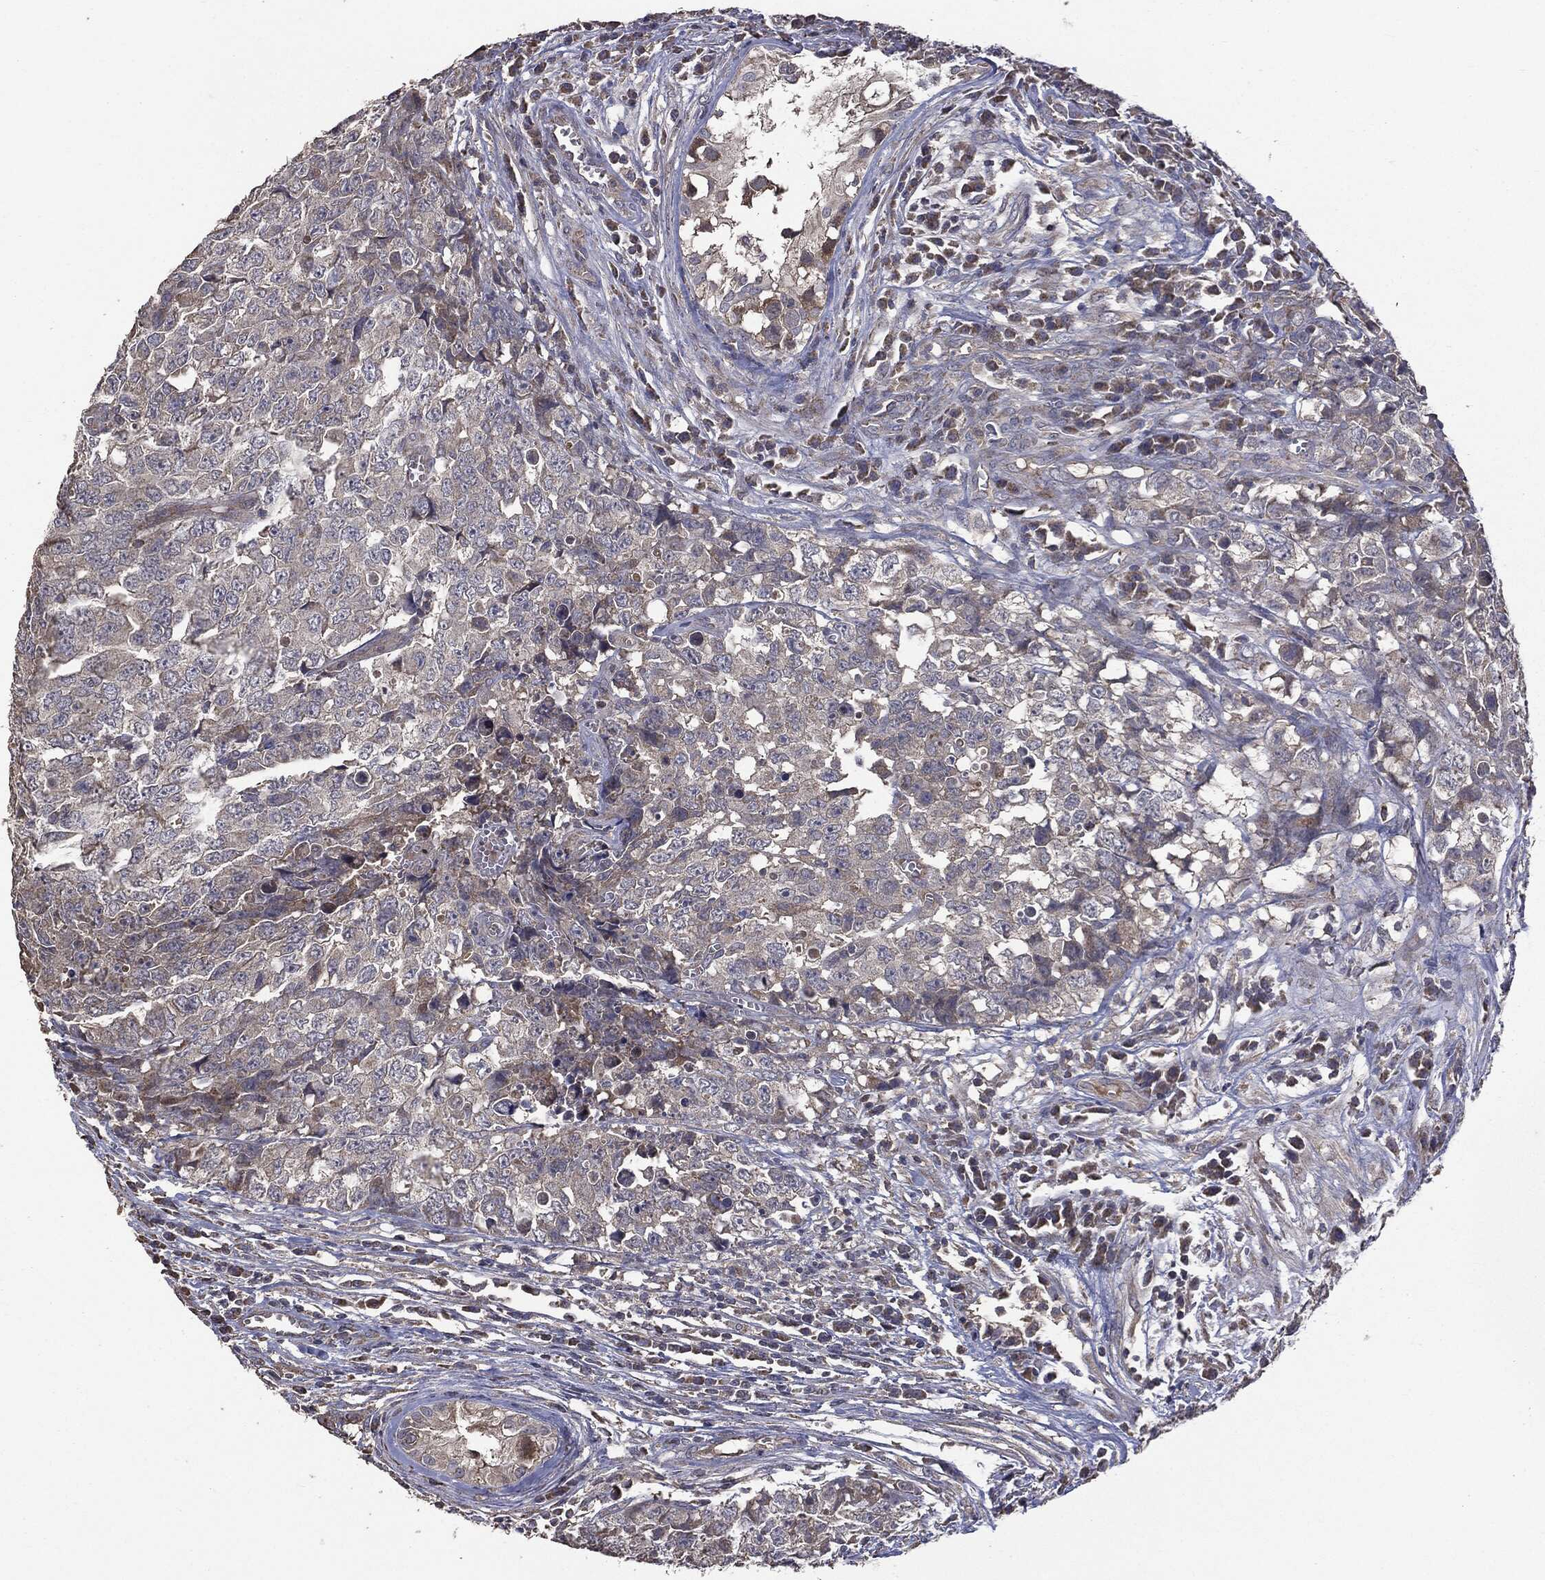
{"staining": {"intensity": "negative", "quantity": "none", "location": "none"}, "tissue": "testis cancer", "cell_type": "Tumor cells", "image_type": "cancer", "snomed": [{"axis": "morphology", "description": "Carcinoma, Embryonal, NOS"}, {"axis": "topography", "description": "Testis"}], "caption": "Histopathology image shows no protein staining in tumor cells of testis embryonal carcinoma tissue. Nuclei are stained in blue.", "gene": "MTOR", "patient": {"sex": "male", "age": 23}}